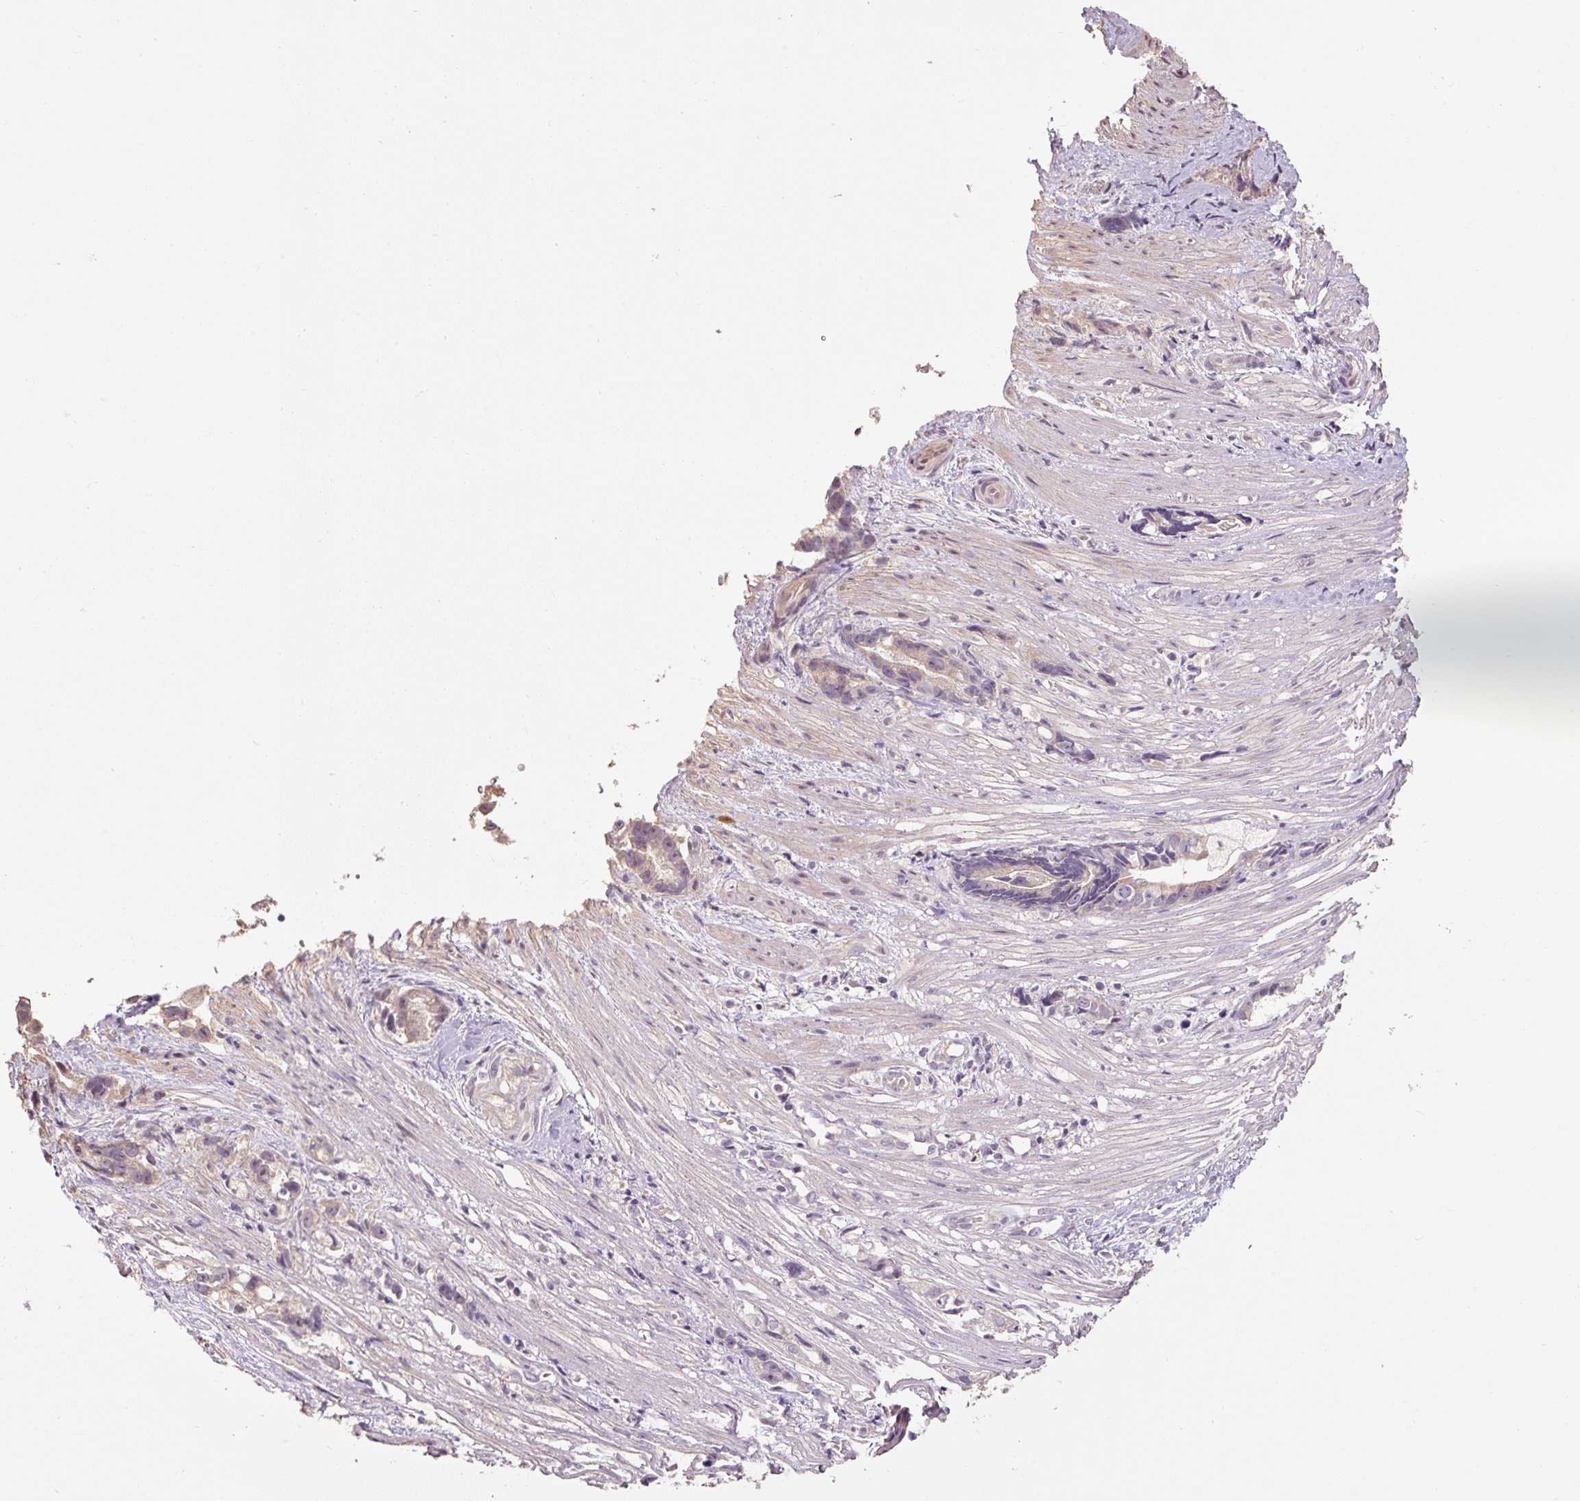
{"staining": {"intensity": "moderate", "quantity": "<25%", "location": "cytoplasmic/membranous"}, "tissue": "stomach cancer", "cell_type": "Tumor cells", "image_type": "cancer", "snomed": [{"axis": "morphology", "description": "Adenocarcinoma, NOS"}, {"axis": "topography", "description": "Stomach"}], "caption": "Approximately <25% of tumor cells in adenocarcinoma (stomach) reveal moderate cytoplasmic/membranous protein positivity as visualized by brown immunohistochemical staining.", "gene": "CFAP65", "patient": {"sex": "male", "age": 55}}